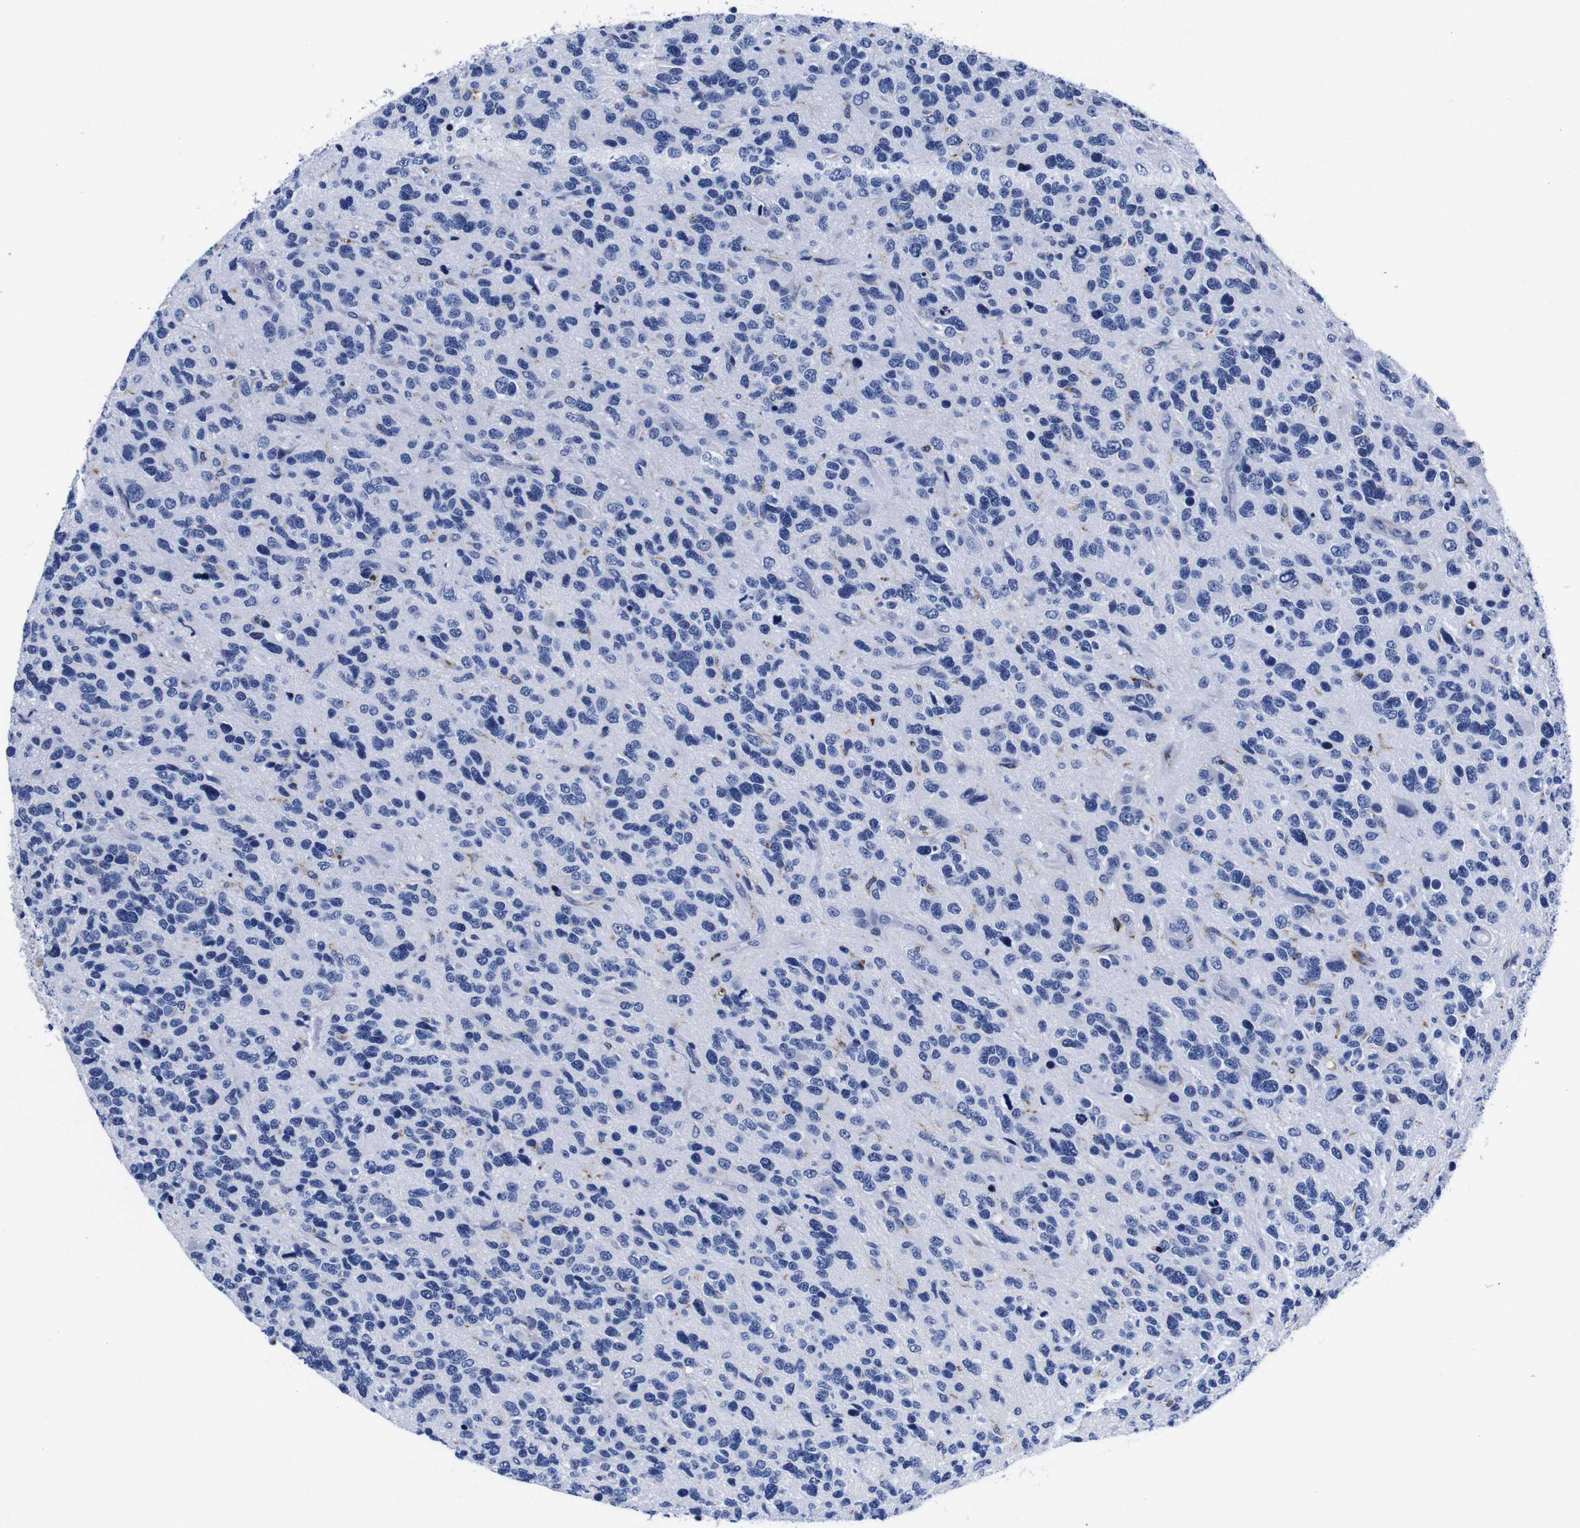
{"staining": {"intensity": "negative", "quantity": "none", "location": "none"}, "tissue": "glioma", "cell_type": "Tumor cells", "image_type": "cancer", "snomed": [{"axis": "morphology", "description": "Glioma, malignant, High grade"}, {"axis": "topography", "description": "Brain"}], "caption": "High magnification brightfield microscopy of glioma stained with DAB (3,3'-diaminobenzidine) (brown) and counterstained with hematoxylin (blue): tumor cells show no significant positivity. (Immunohistochemistry (ihc), brightfield microscopy, high magnification).", "gene": "HLA-DMB", "patient": {"sex": "female", "age": 58}}